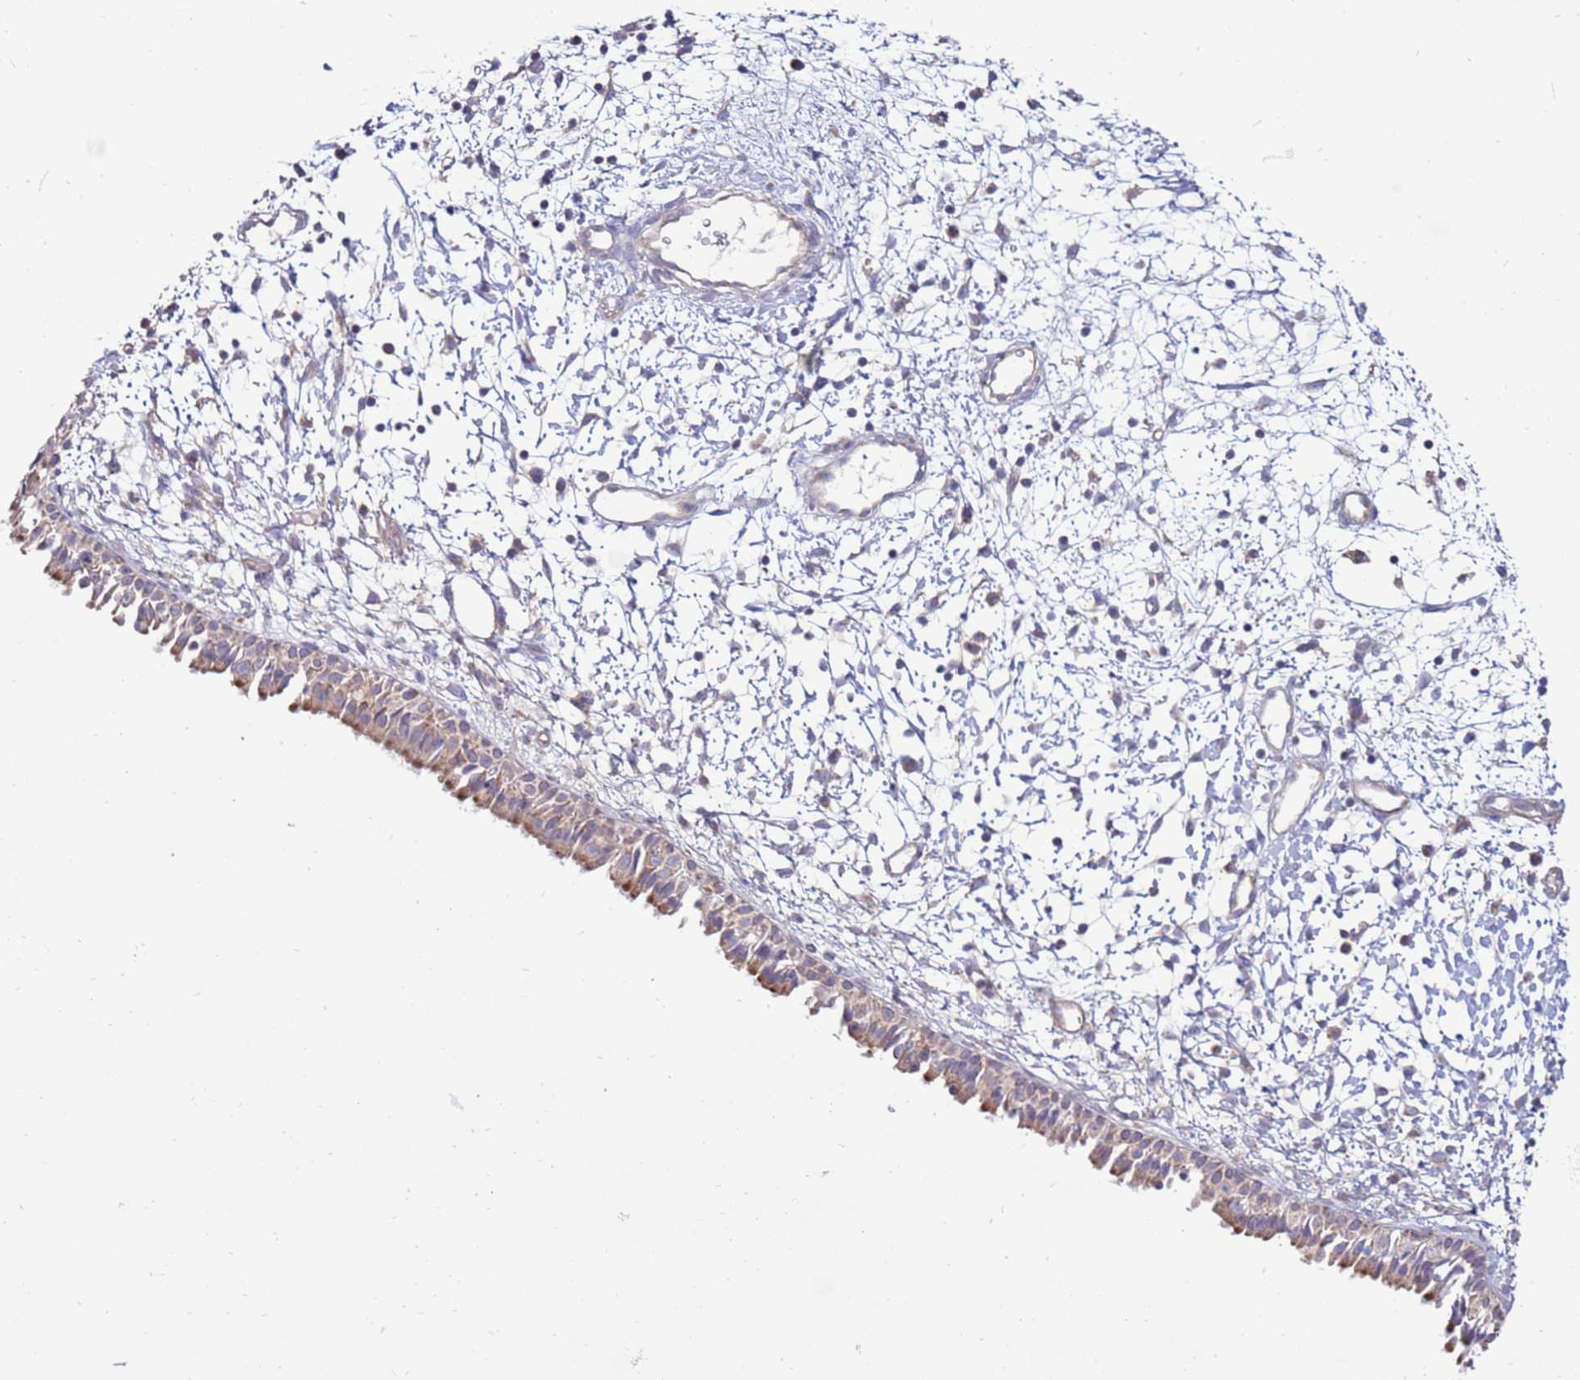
{"staining": {"intensity": "weak", "quantity": "<25%", "location": "cytoplasmic/membranous"}, "tissue": "nasopharynx", "cell_type": "Respiratory epithelial cells", "image_type": "normal", "snomed": [{"axis": "morphology", "description": "Normal tissue, NOS"}, {"axis": "topography", "description": "Nasopharynx"}], "caption": "The immunohistochemistry photomicrograph has no significant expression in respiratory epithelial cells of nasopharynx. (Brightfield microscopy of DAB (3,3'-diaminobenzidine) immunohistochemistry (IHC) at high magnification).", "gene": "TRAPPC4", "patient": {"sex": "male", "age": 22}}